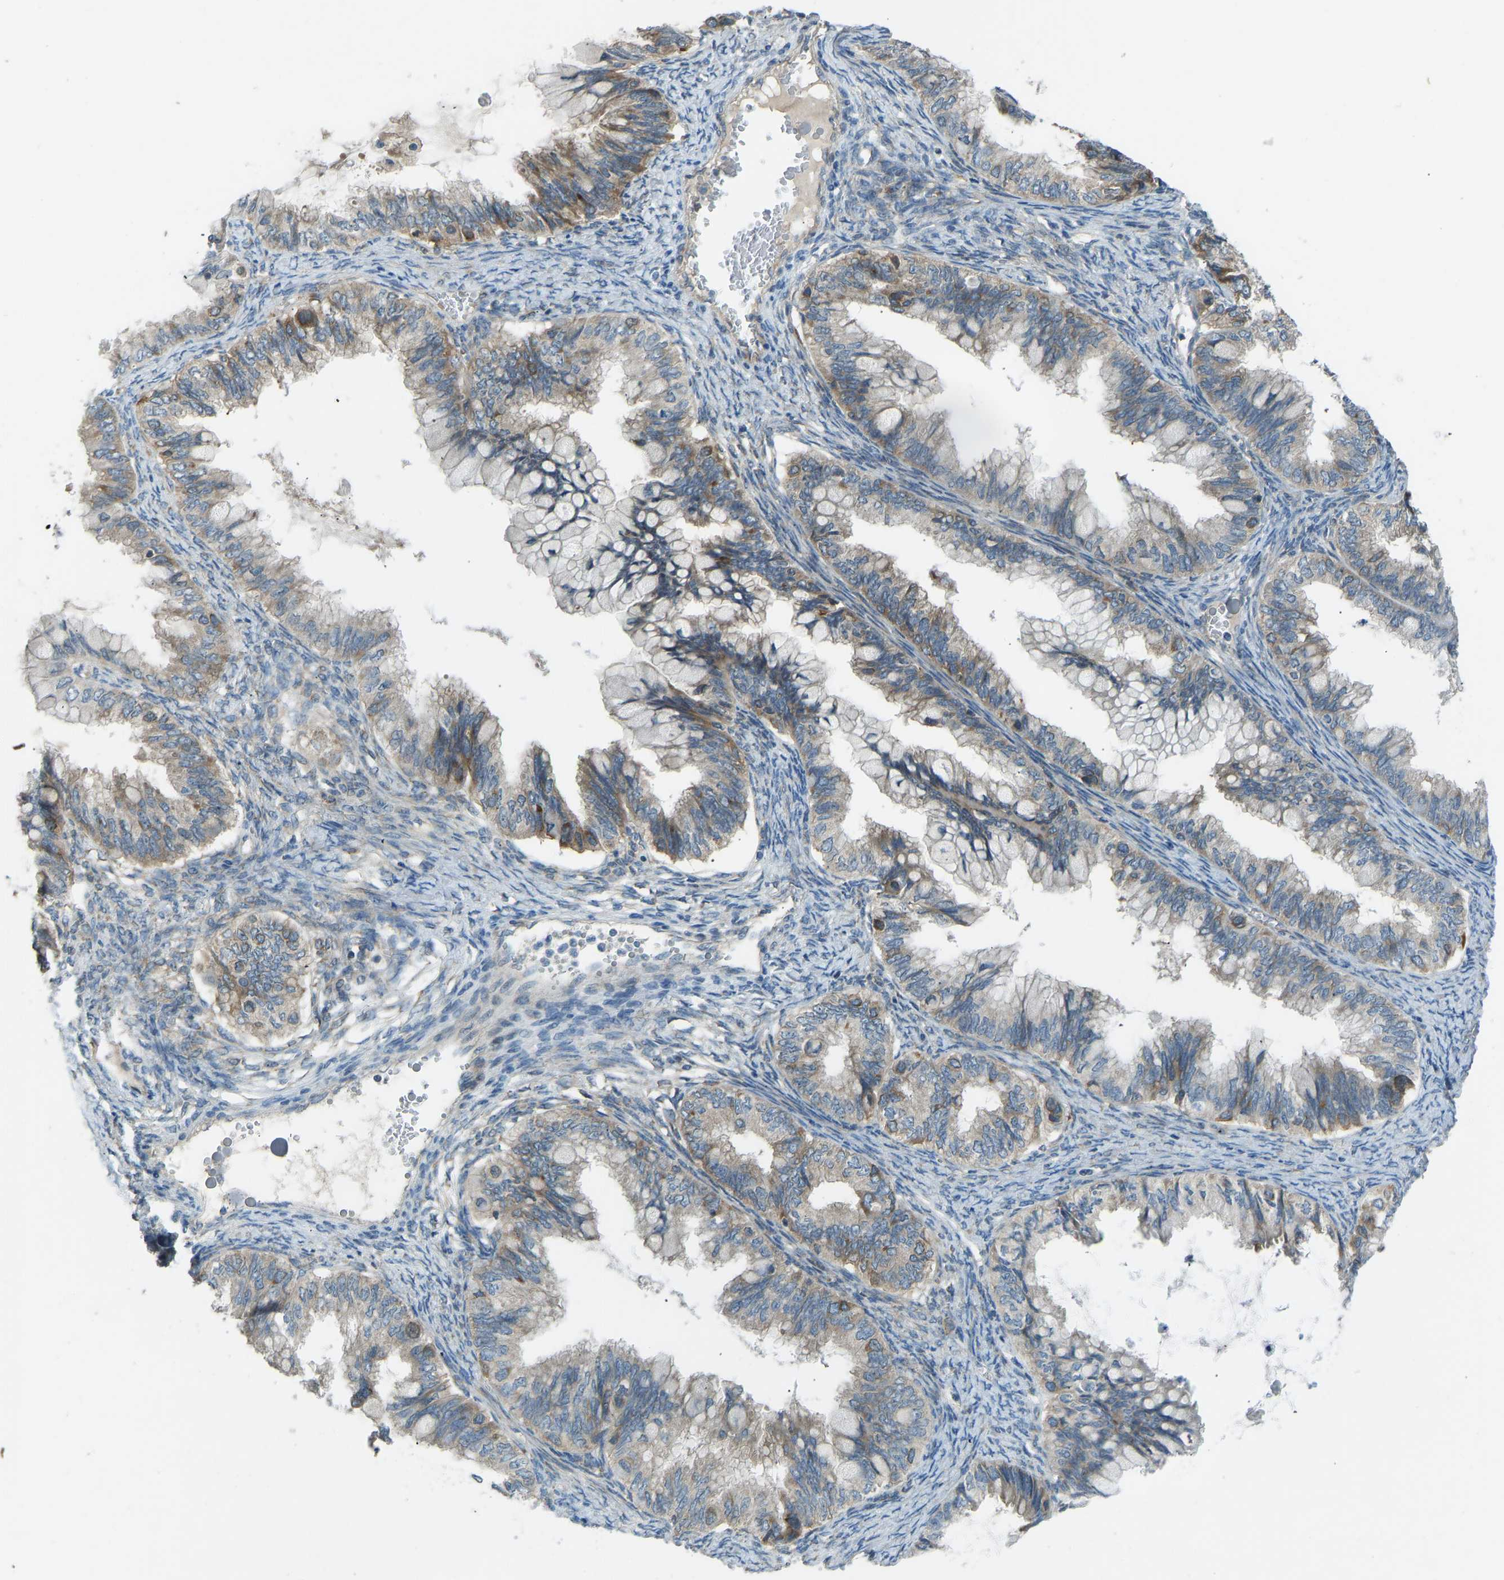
{"staining": {"intensity": "moderate", "quantity": ">75%", "location": "cytoplasmic/membranous"}, "tissue": "ovarian cancer", "cell_type": "Tumor cells", "image_type": "cancer", "snomed": [{"axis": "morphology", "description": "Cystadenocarcinoma, mucinous, NOS"}, {"axis": "topography", "description": "Ovary"}], "caption": "Brown immunohistochemical staining in ovarian mucinous cystadenocarcinoma displays moderate cytoplasmic/membranous expression in about >75% of tumor cells.", "gene": "STAU2", "patient": {"sex": "female", "age": 80}}